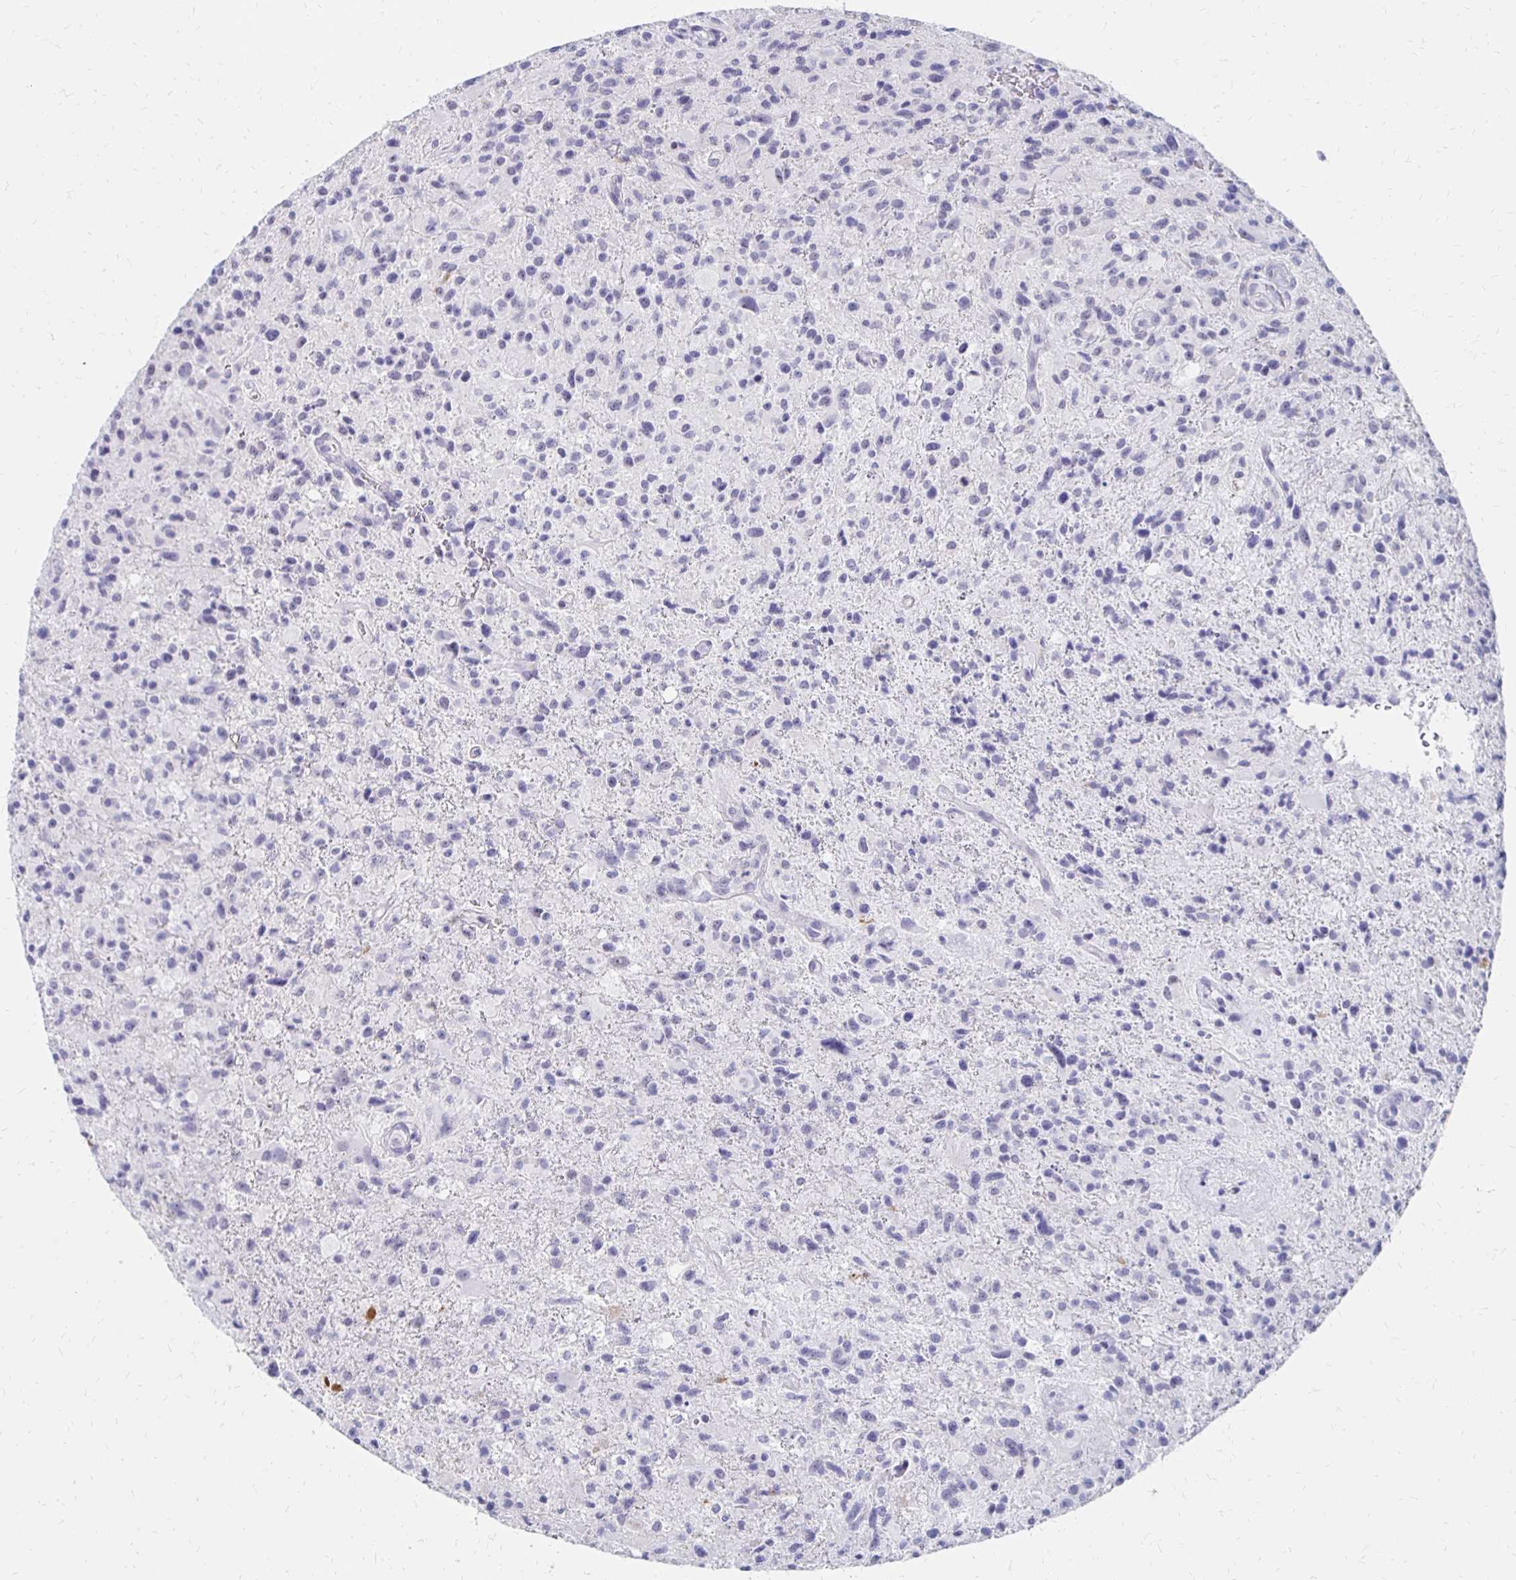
{"staining": {"intensity": "negative", "quantity": "none", "location": "none"}, "tissue": "glioma", "cell_type": "Tumor cells", "image_type": "cancer", "snomed": [{"axis": "morphology", "description": "Glioma, malignant, High grade"}, {"axis": "topography", "description": "Brain"}], "caption": "IHC image of neoplastic tissue: glioma stained with DAB demonstrates no significant protein expression in tumor cells.", "gene": "SYT2", "patient": {"sex": "male", "age": 63}}